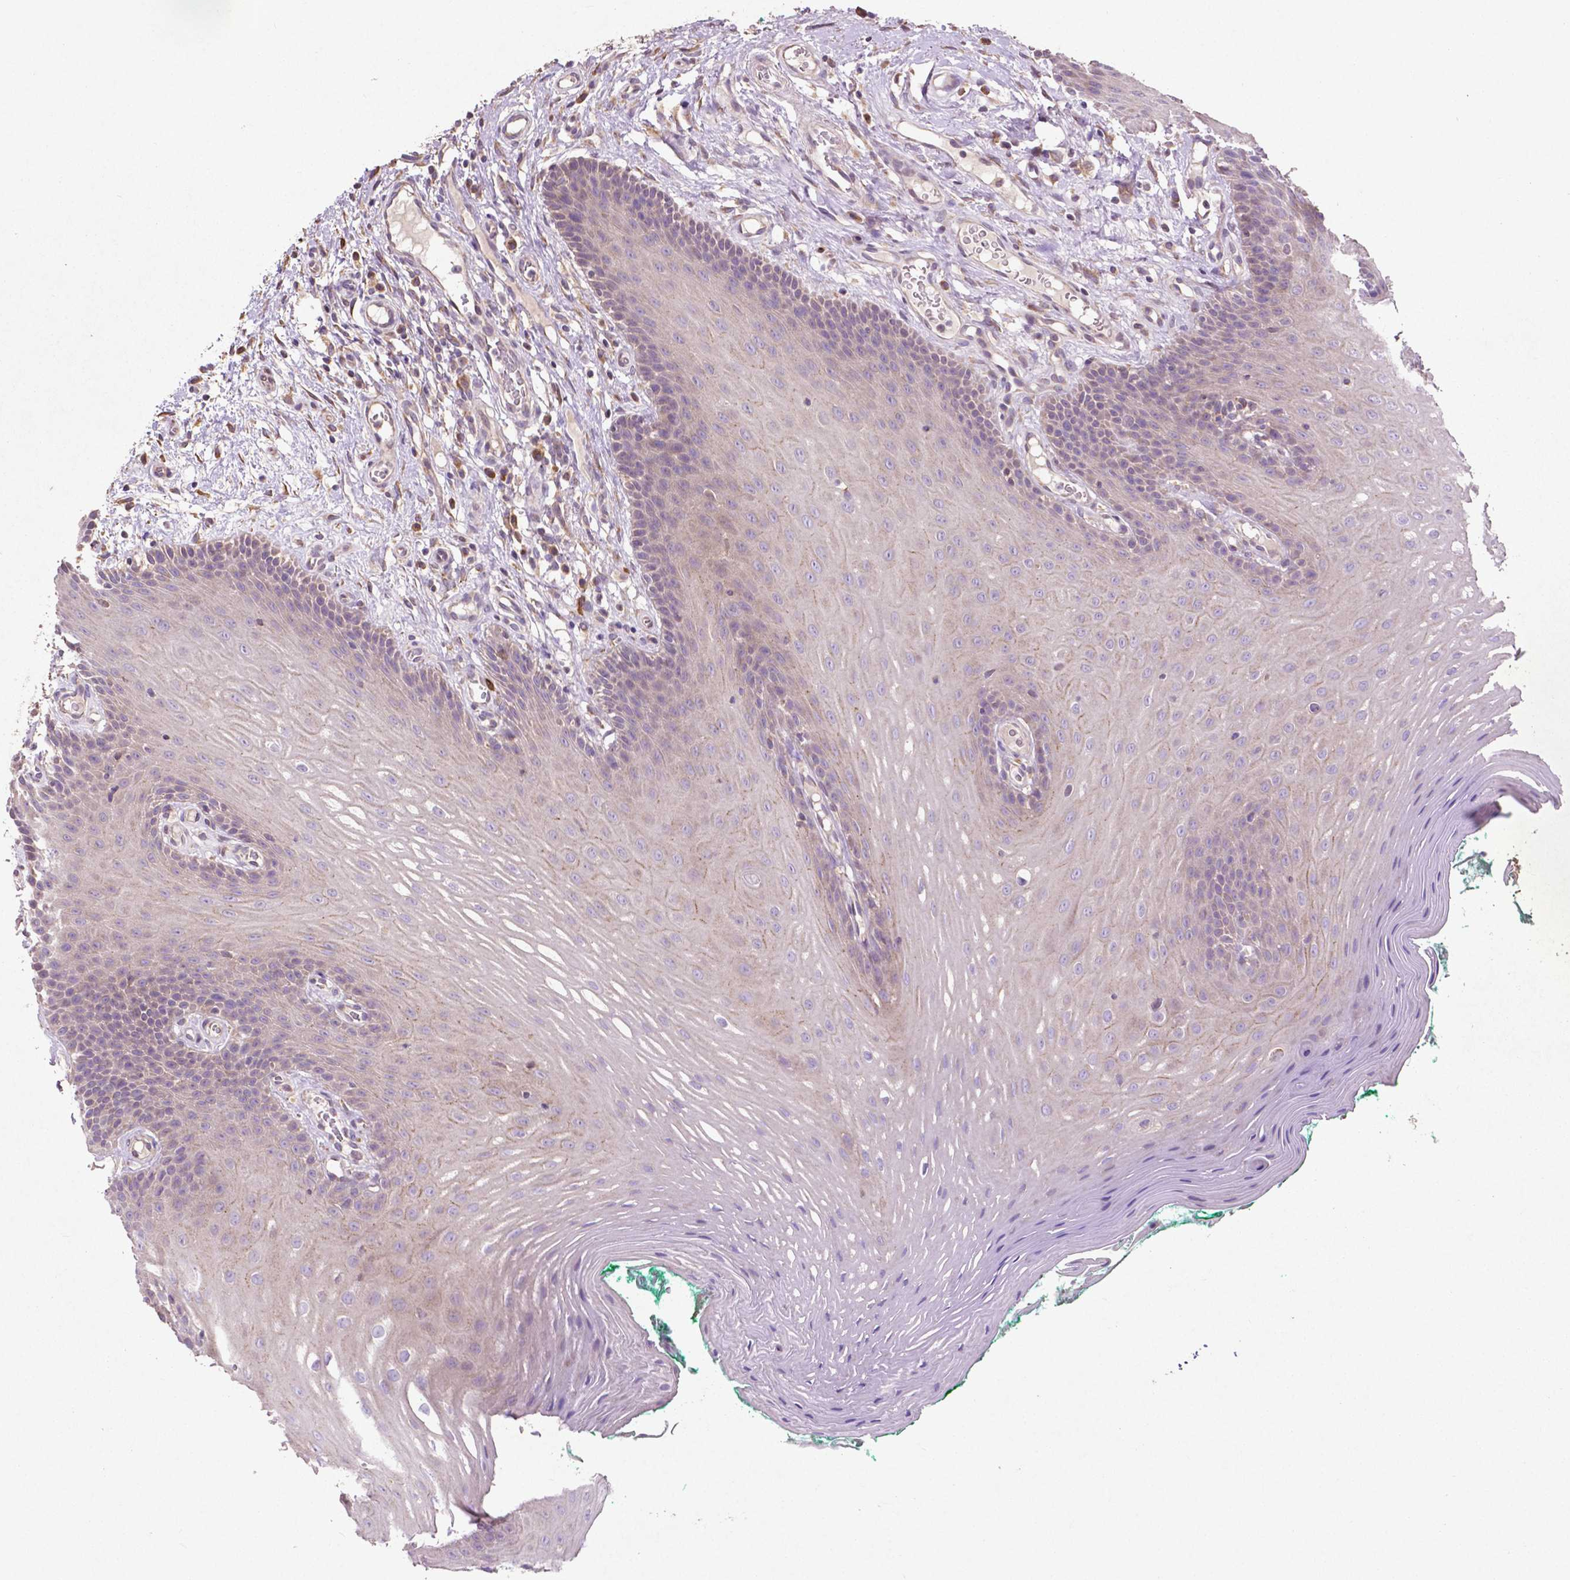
{"staining": {"intensity": "negative", "quantity": "none", "location": "none"}, "tissue": "oral mucosa", "cell_type": "Squamous epithelial cells", "image_type": "normal", "snomed": [{"axis": "morphology", "description": "Normal tissue, NOS"}, {"axis": "morphology", "description": "Squamous cell carcinoma, NOS"}, {"axis": "topography", "description": "Oral tissue"}, {"axis": "topography", "description": "Head-Neck"}], "caption": "Immunohistochemical staining of unremarkable human oral mucosa reveals no significant staining in squamous epithelial cells. The staining is performed using DAB brown chromogen with nuclei counter-stained in using hematoxylin.", "gene": "MBTPS1", "patient": {"sex": "male", "age": 78}}